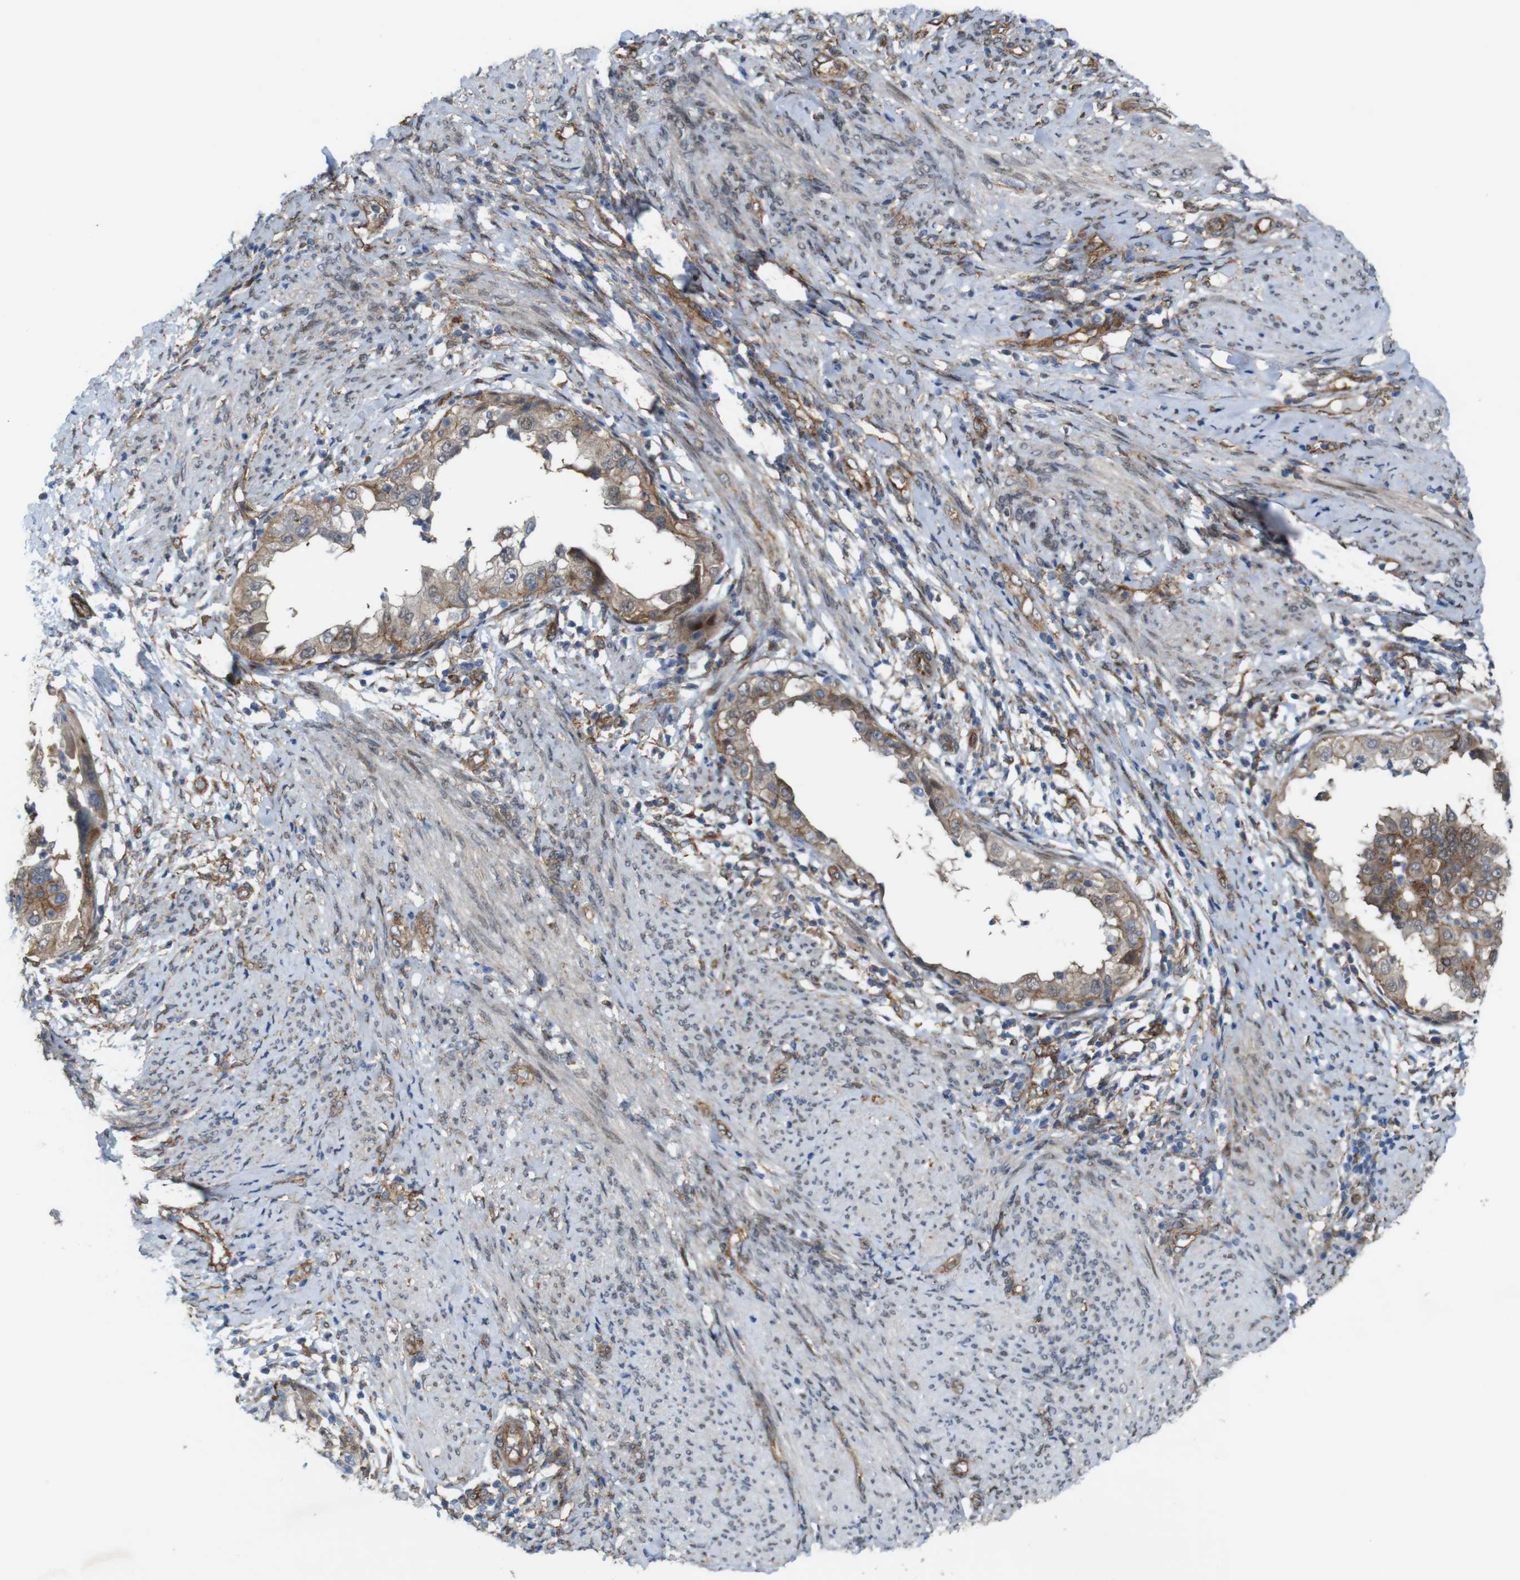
{"staining": {"intensity": "moderate", "quantity": ">75%", "location": "cytoplasmic/membranous"}, "tissue": "endometrial cancer", "cell_type": "Tumor cells", "image_type": "cancer", "snomed": [{"axis": "morphology", "description": "Adenocarcinoma, NOS"}, {"axis": "topography", "description": "Endometrium"}], "caption": "Immunohistochemistry (IHC) (DAB (3,3'-diaminobenzidine)) staining of human endometrial adenocarcinoma shows moderate cytoplasmic/membranous protein expression in approximately >75% of tumor cells.", "gene": "PTGER4", "patient": {"sex": "female", "age": 85}}